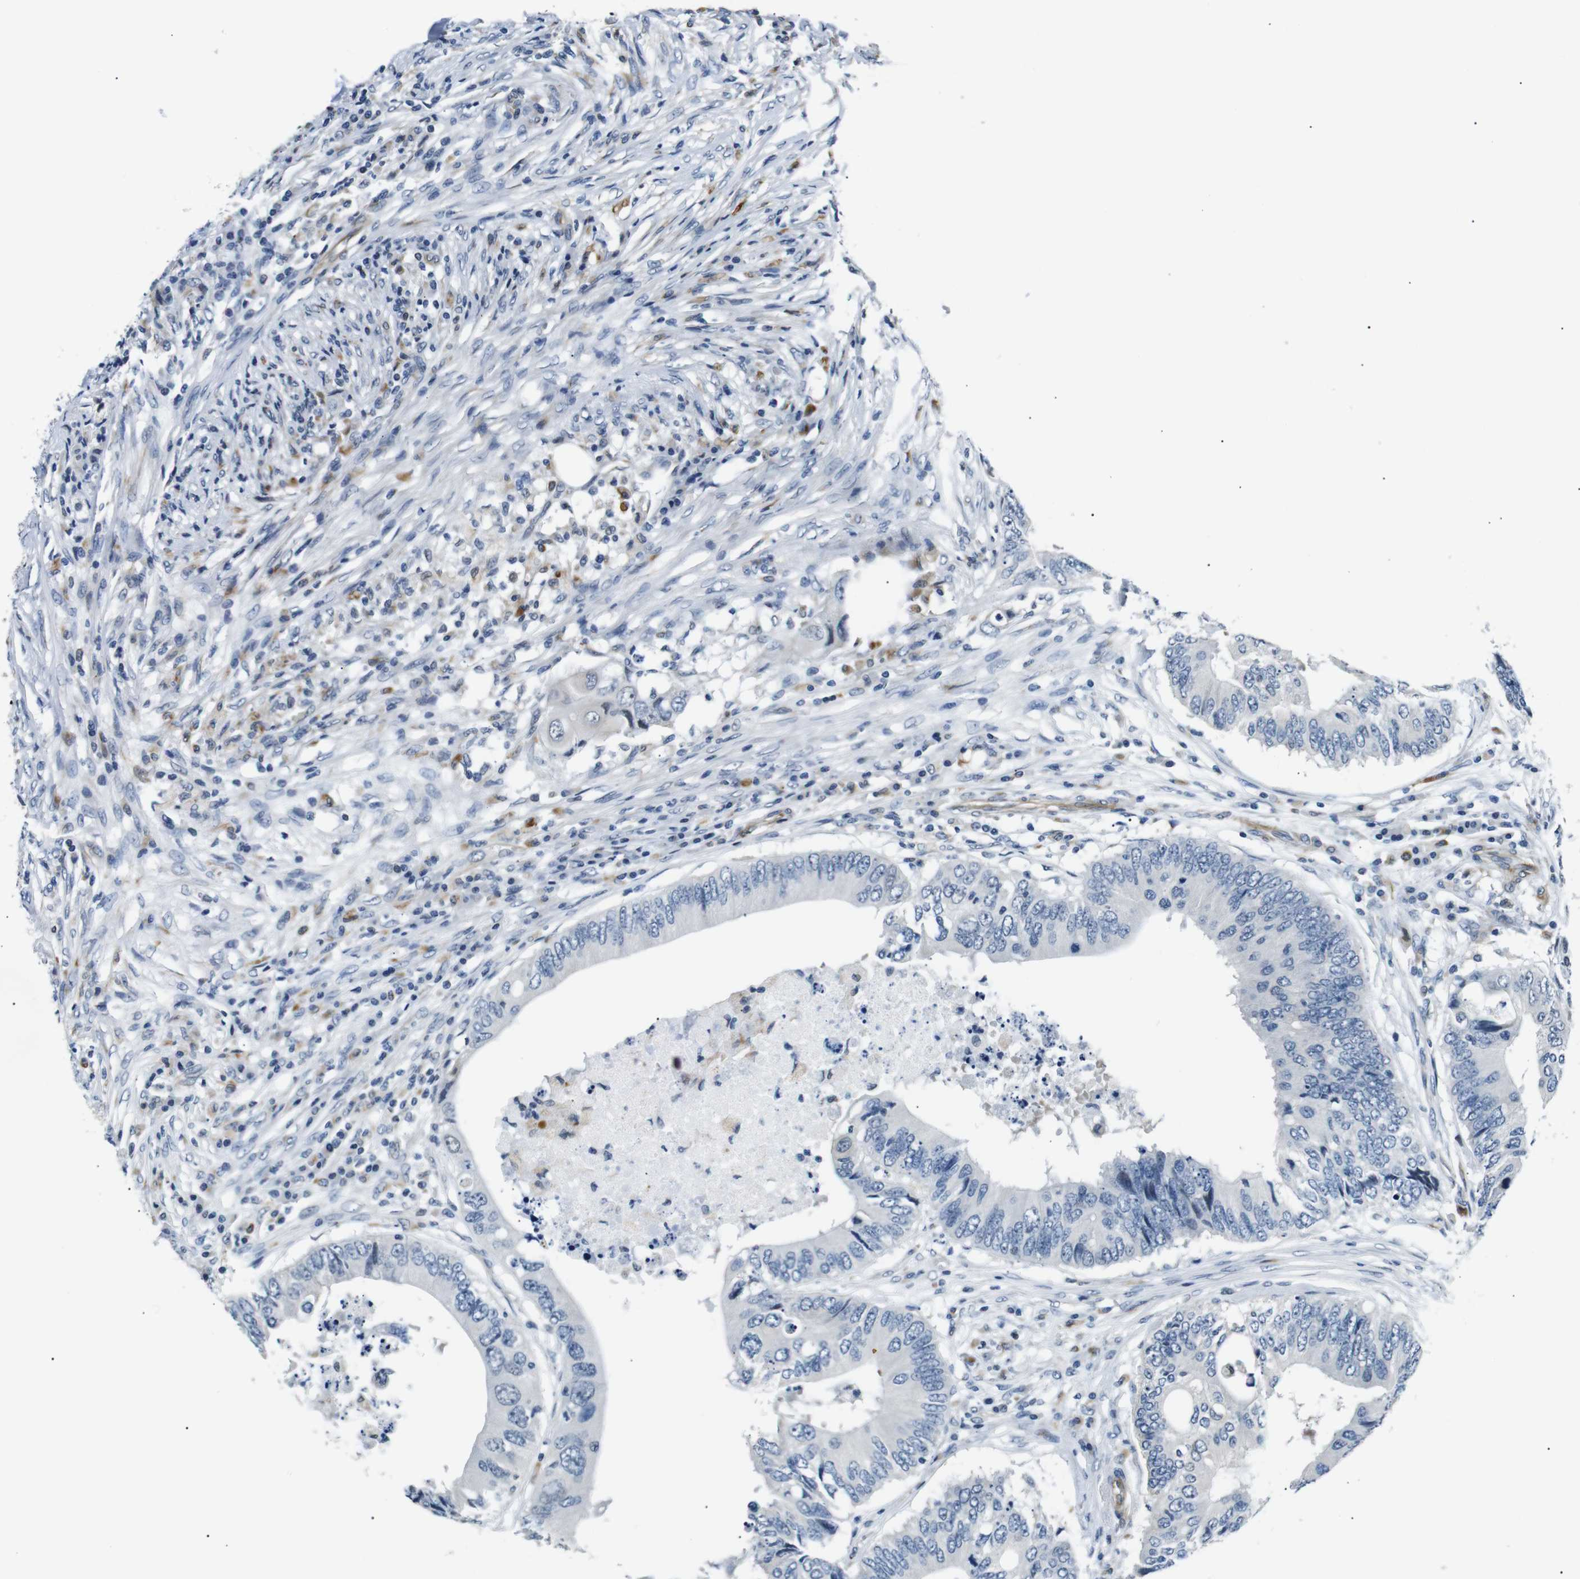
{"staining": {"intensity": "negative", "quantity": "none", "location": "none"}, "tissue": "colorectal cancer", "cell_type": "Tumor cells", "image_type": "cancer", "snomed": [{"axis": "morphology", "description": "Adenocarcinoma, NOS"}, {"axis": "topography", "description": "Colon"}], "caption": "Immunohistochemistry (IHC) of human adenocarcinoma (colorectal) shows no positivity in tumor cells.", "gene": "TAFA1", "patient": {"sex": "male", "age": 71}}